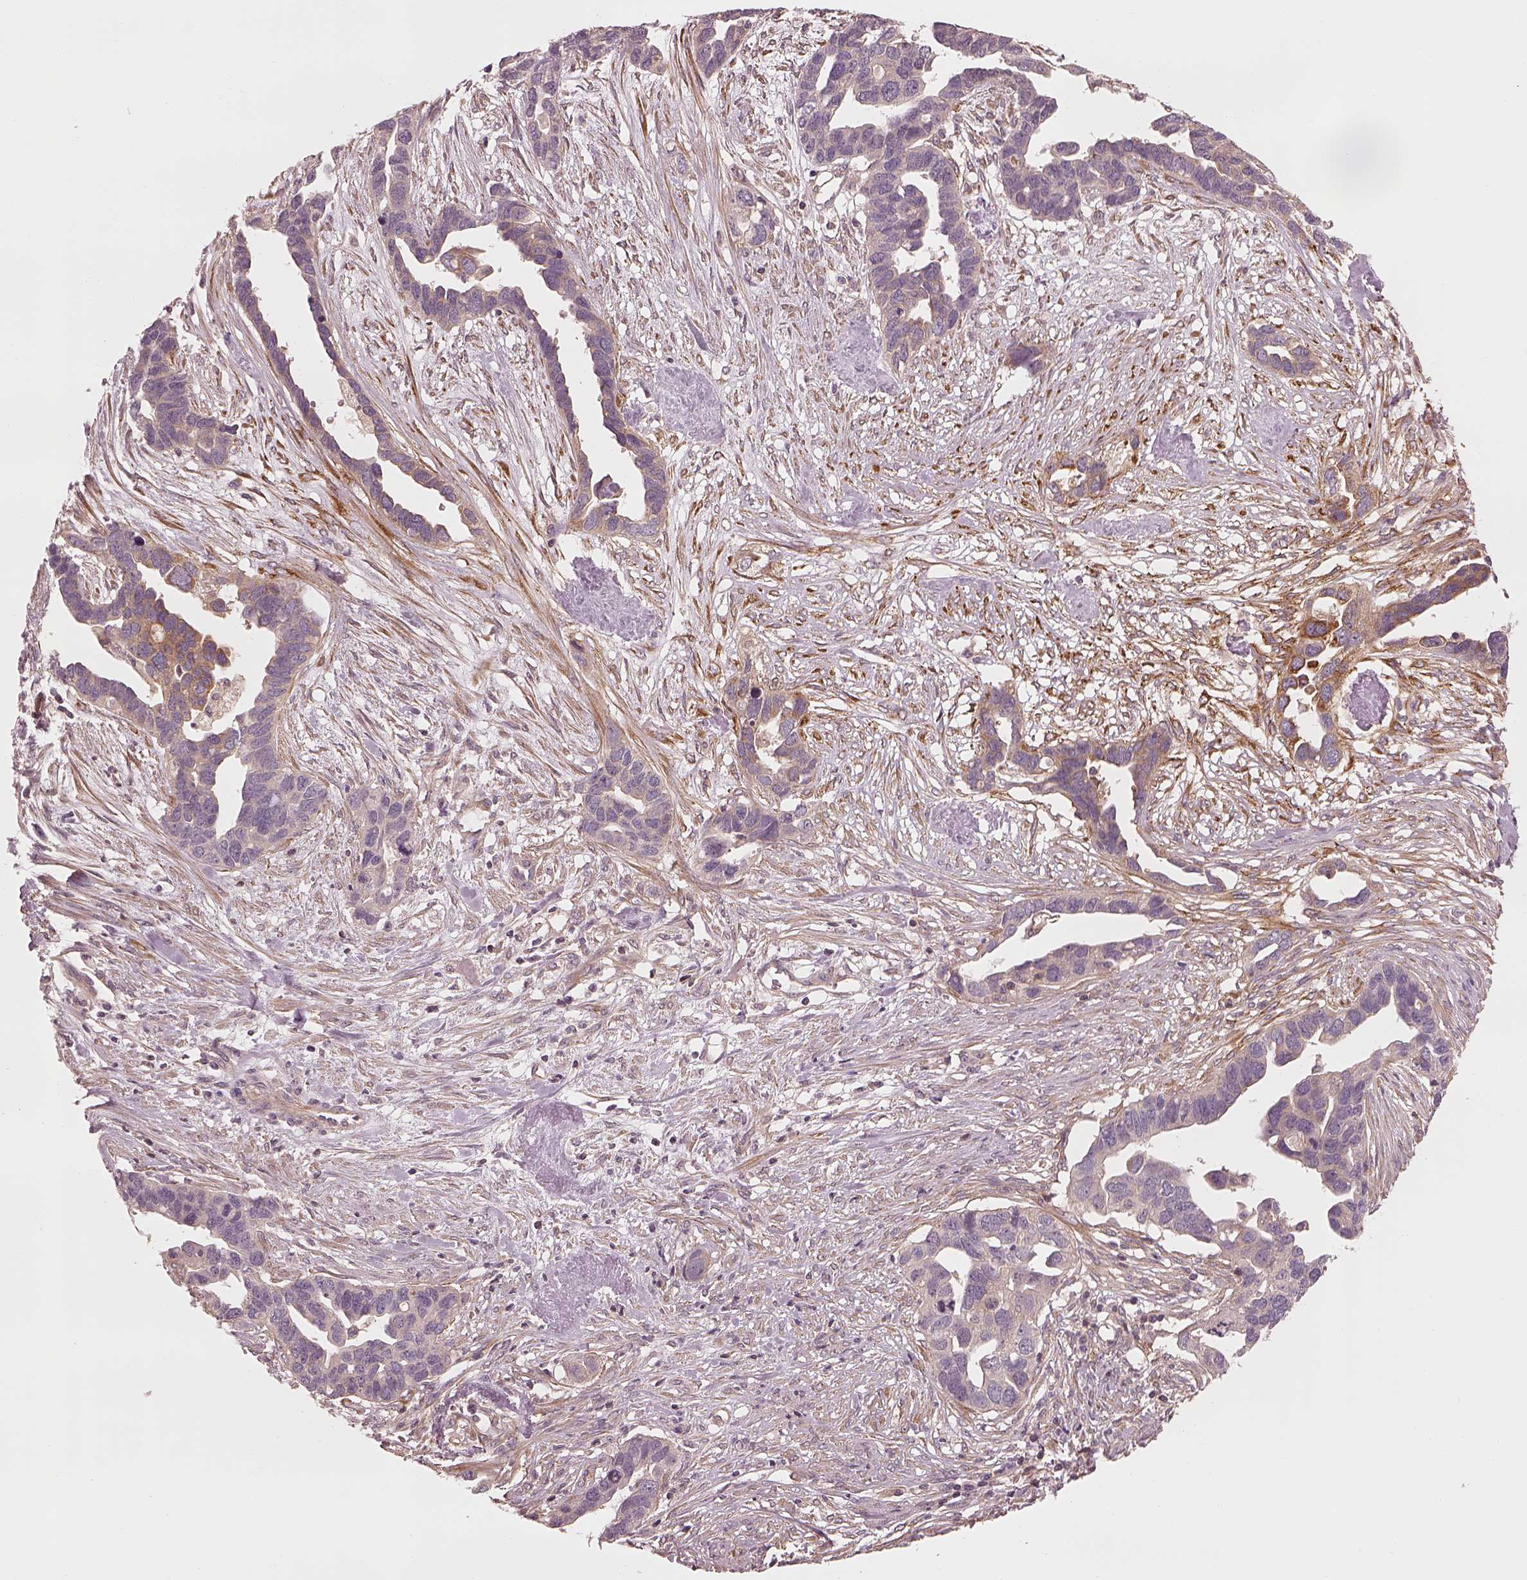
{"staining": {"intensity": "weak", "quantity": "<25%", "location": "cytoplasmic/membranous"}, "tissue": "ovarian cancer", "cell_type": "Tumor cells", "image_type": "cancer", "snomed": [{"axis": "morphology", "description": "Cystadenocarcinoma, serous, NOS"}, {"axis": "topography", "description": "Ovary"}], "caption": "There is no significant staining in tumor cells of ovarian cancer. (Brightfield microscopy of DAB (3,3'-diaminobenzidine) immunohistochemistry (IHC) at high magnification).", "gene": "FAM107B", "patient": {"sex": "female", "age": 54}}